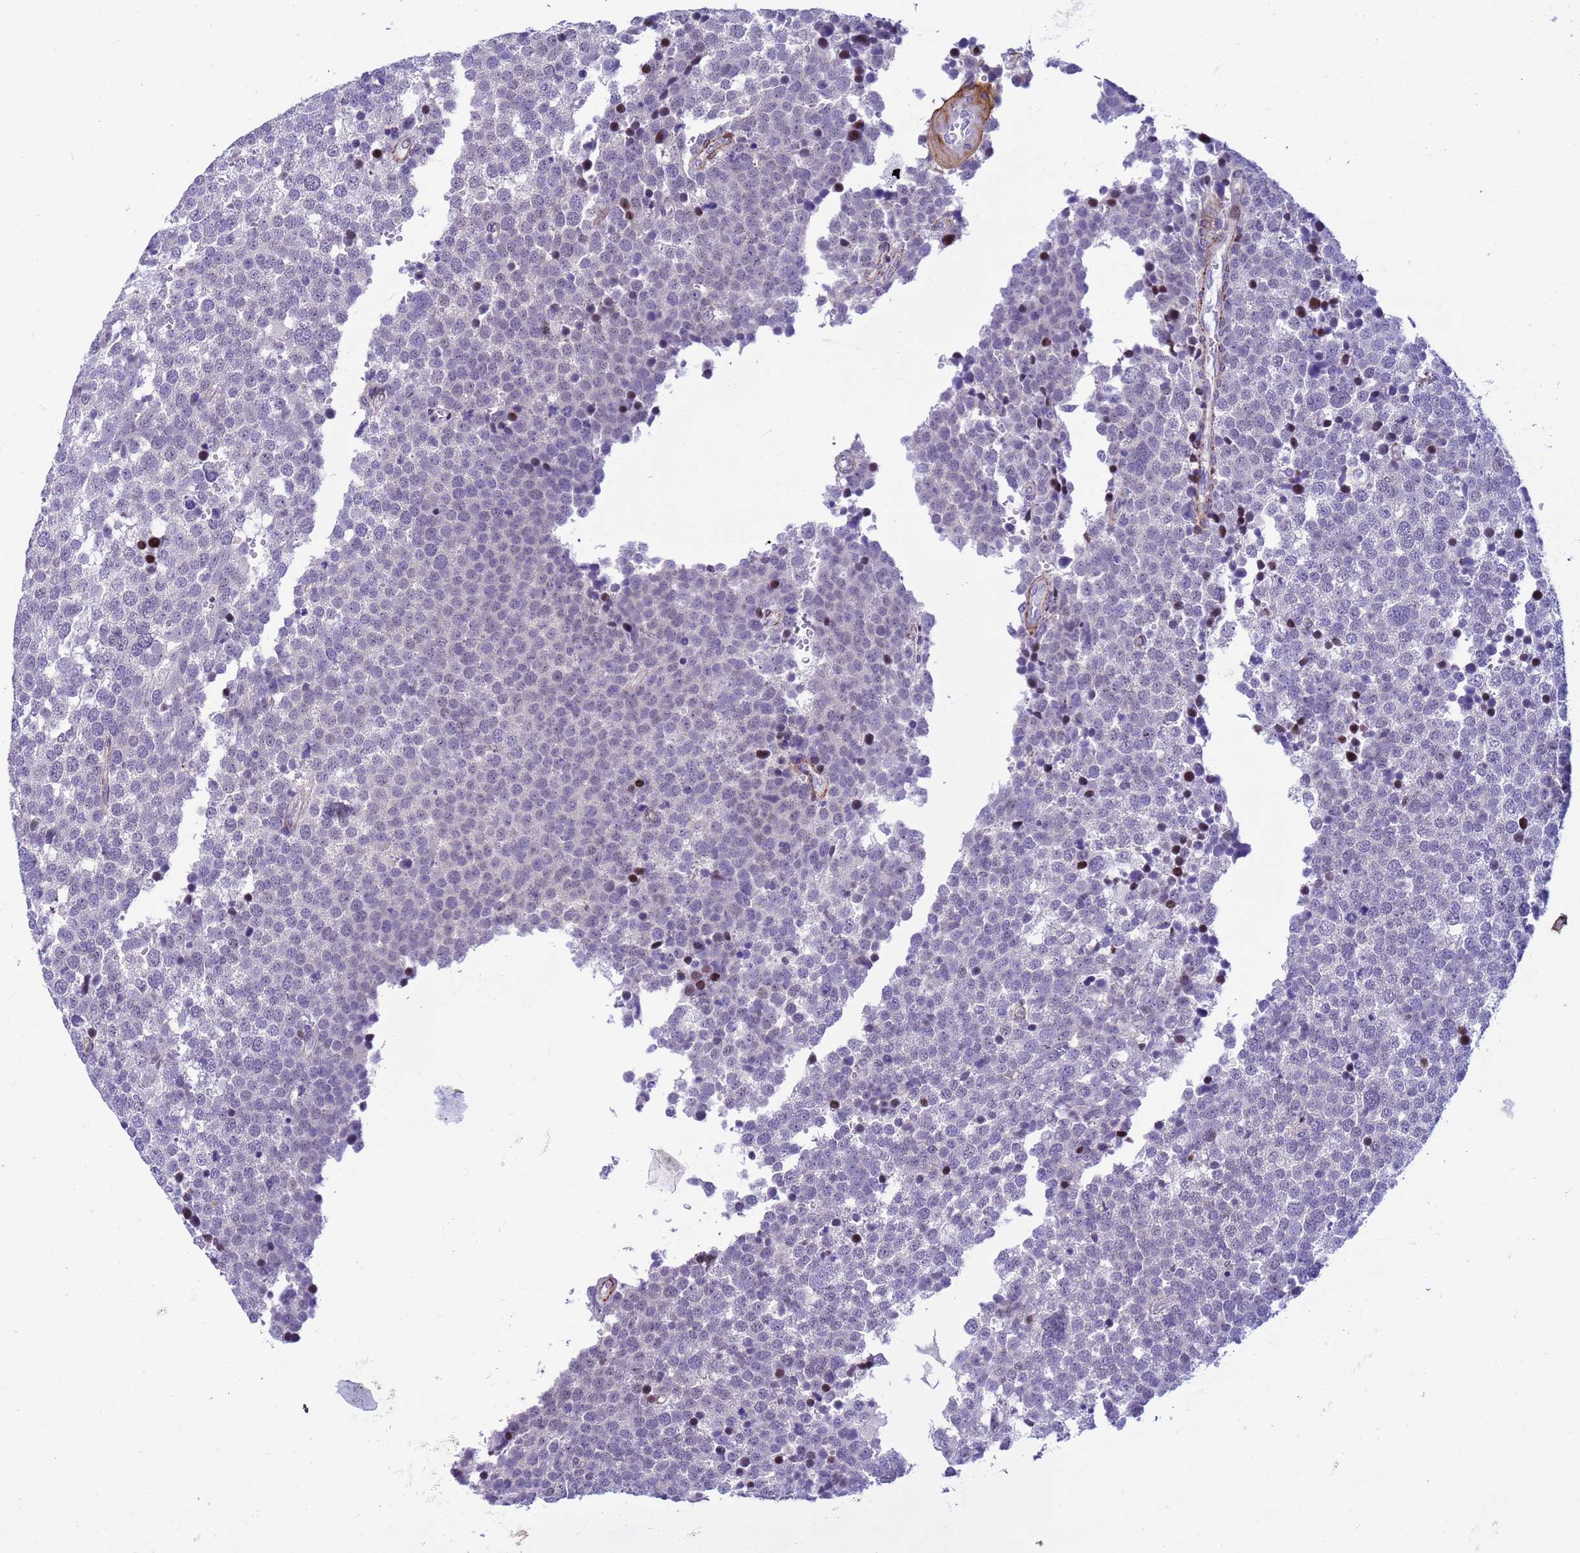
{"staining": {"intensity": "negative", "quantity": "none", "location": "none"}, "tissue": "testis cancer", "cell_type": "Tumor cells", "image_type": "cancer", "snomed": [{"axis": "morphology", "description": "Seminoma, NOS"}, {"axis": "topography", "description": "Testis"}], "caption": "Protein analysis of testis cancer (seminoma) exhibits no significant expression in tumor cells. (Stains: DAB immunohistochemistry with hematoxylin counter stain, Microscopy: brightfield microscopy at high magnification).", "gene": "P2RX7", "patient": {"sex": "male", "age": 71}}